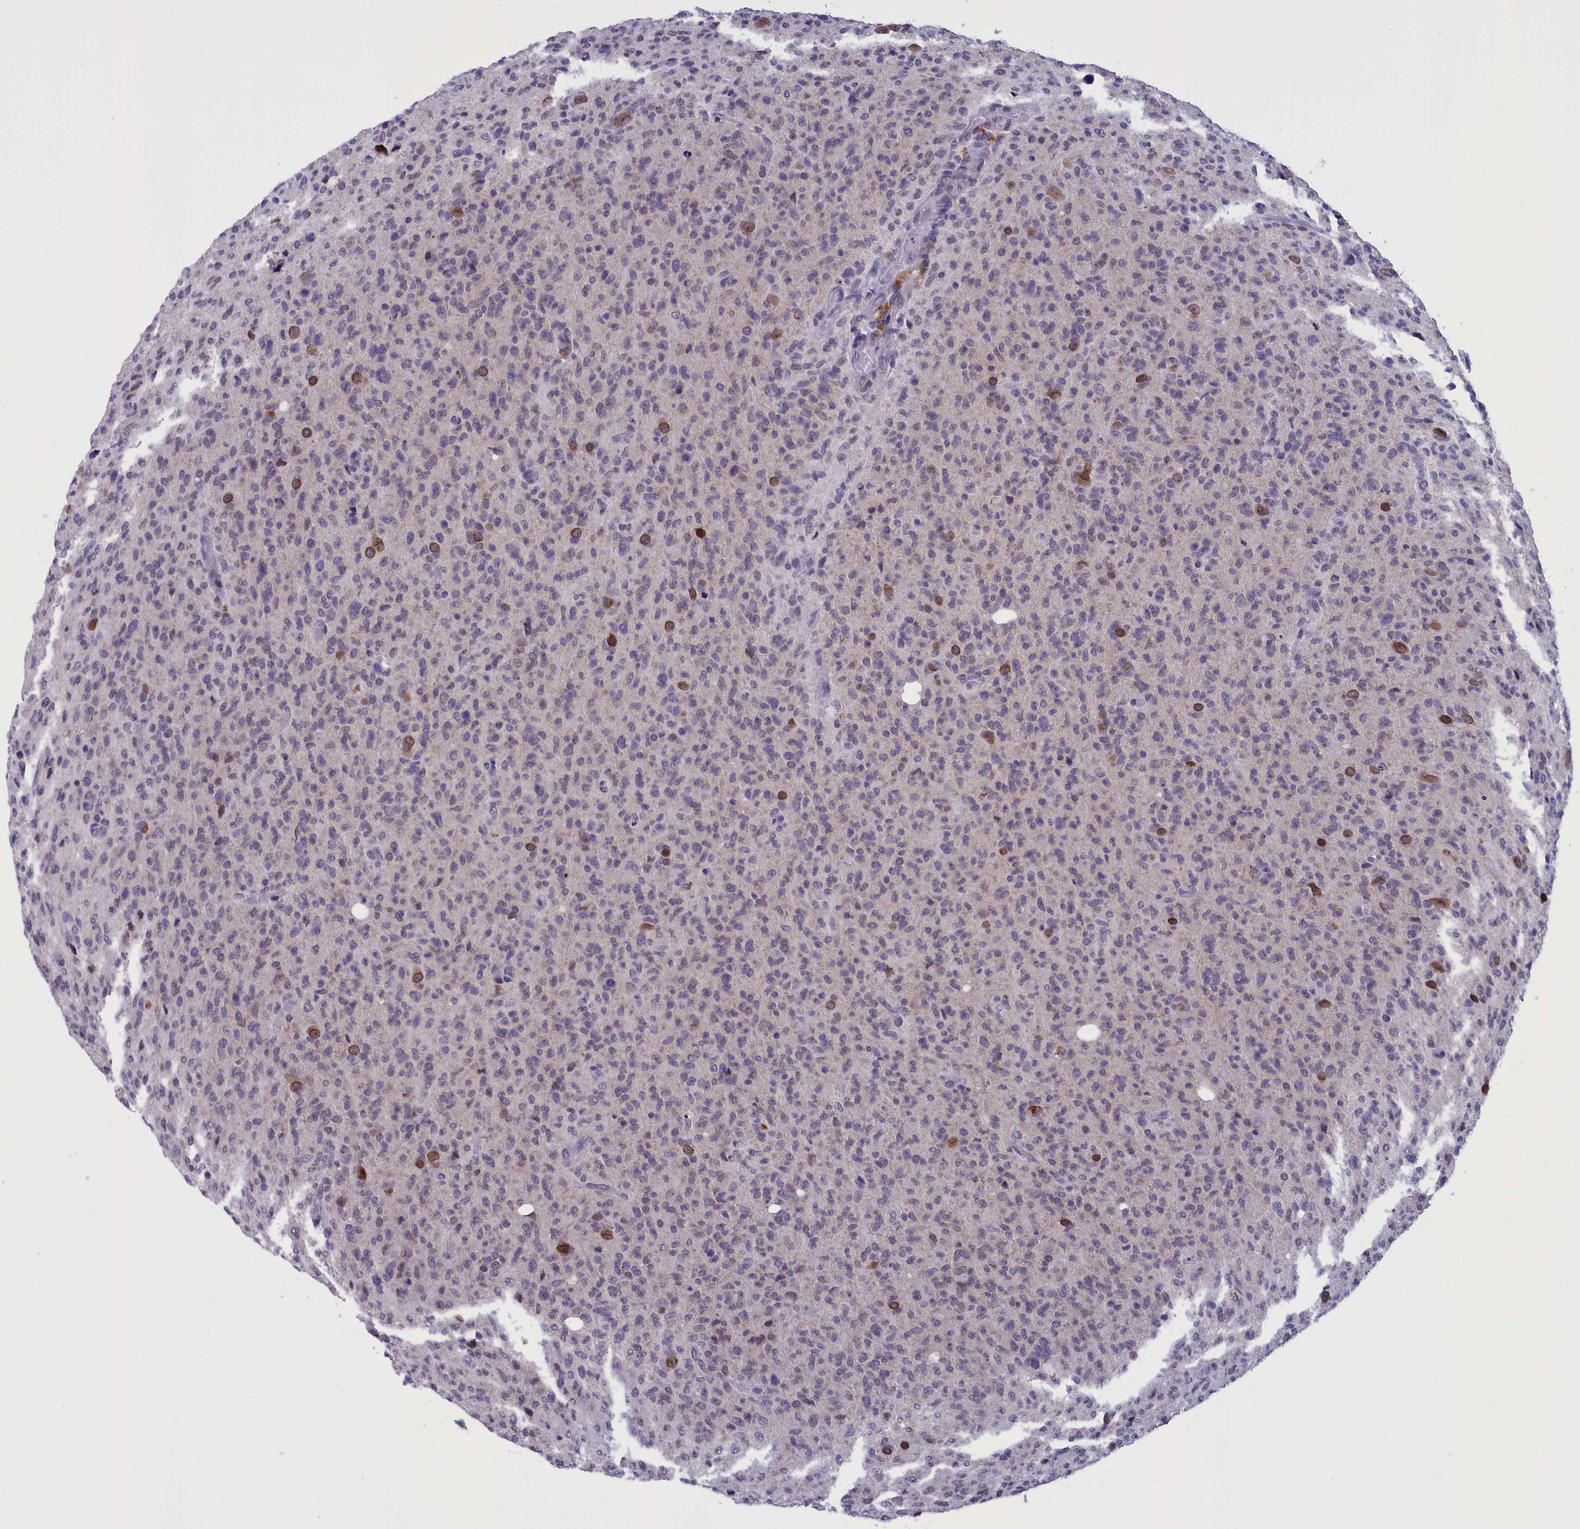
{"staining": {"intensity": "weak", "quantity": "25%-75%", "location": "cytoplasmic/membranous"}, "tissue": "glioma", "cell_type": "Tumor cells", "image_type": "cancer", "snomed": [{"axis": "morphology", "description": "Glioma, malignant, High grade"}, {"axis": "topography", "description": "Brain"}], "caption": "Glioma tissue exhibits weak cytoplasmic/membranous positivity in approximately 25%-75% of tumor cells, visualized by immunohistochemistry. The protein of interest is stained brown, and the nuclei are stained in blue (DAB (3,3'-diaminobenzidine) IHC with brightfield microscopy, high magnification).", "gene": "PARS2", "patient": {"sex": "female", "age": 57}}